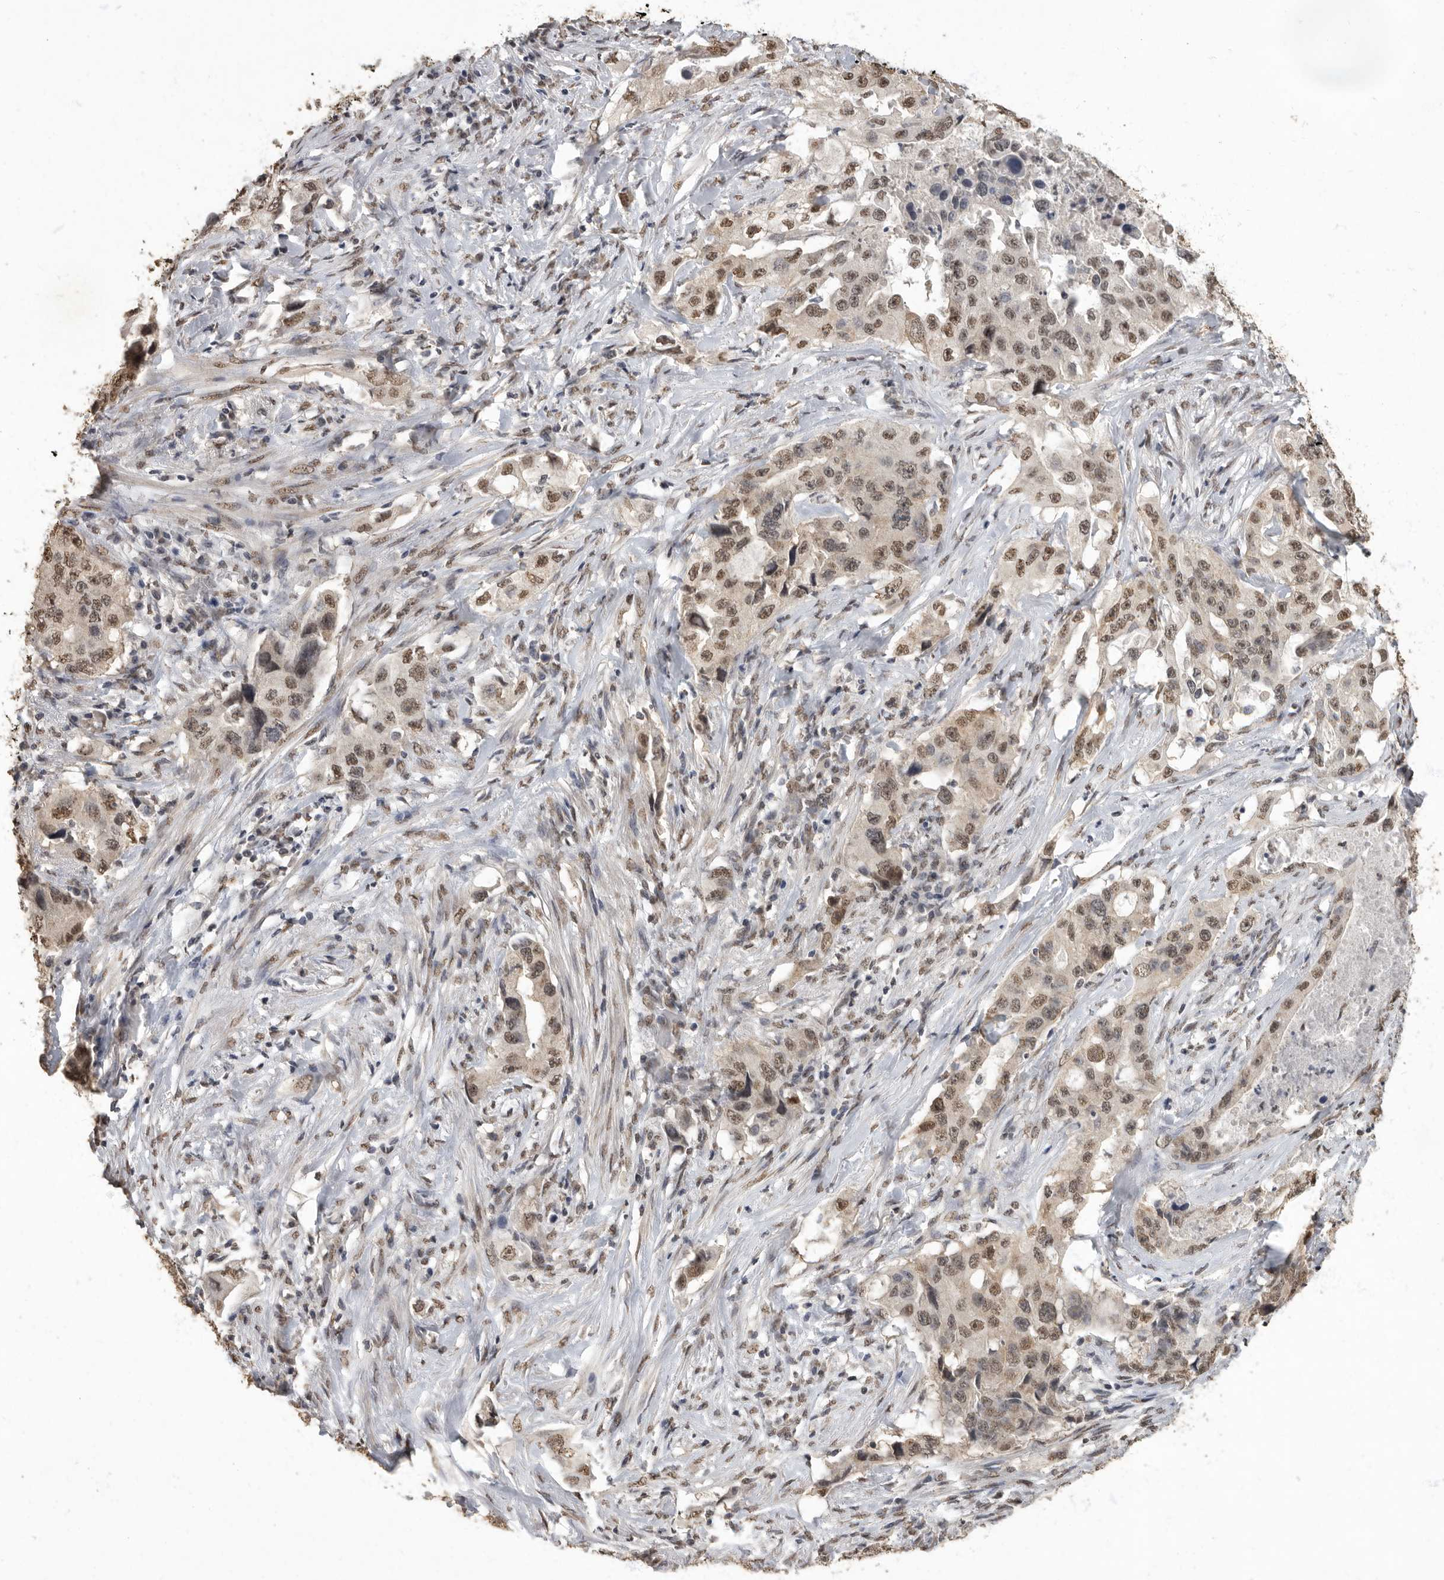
{"staining": {"intensity": "moderate", "quantity": ">75%", "location": "nuclear"}, "tissue": "lung cancer", "cell_type": "Tumor cells", "image_type": "cancer", "snomed": [{"axis": "morphology", "description": "Adenocarcinoma, NOS"}, {"axis": "topography", "description": "Lung"}], "caption": "Moderate nuclear staining is appreciated in approximately >75% of tumor cells in adenocarcinoma (lung).", "gene": "NBL1", "patient": {"sex": "female", "age": 51}}